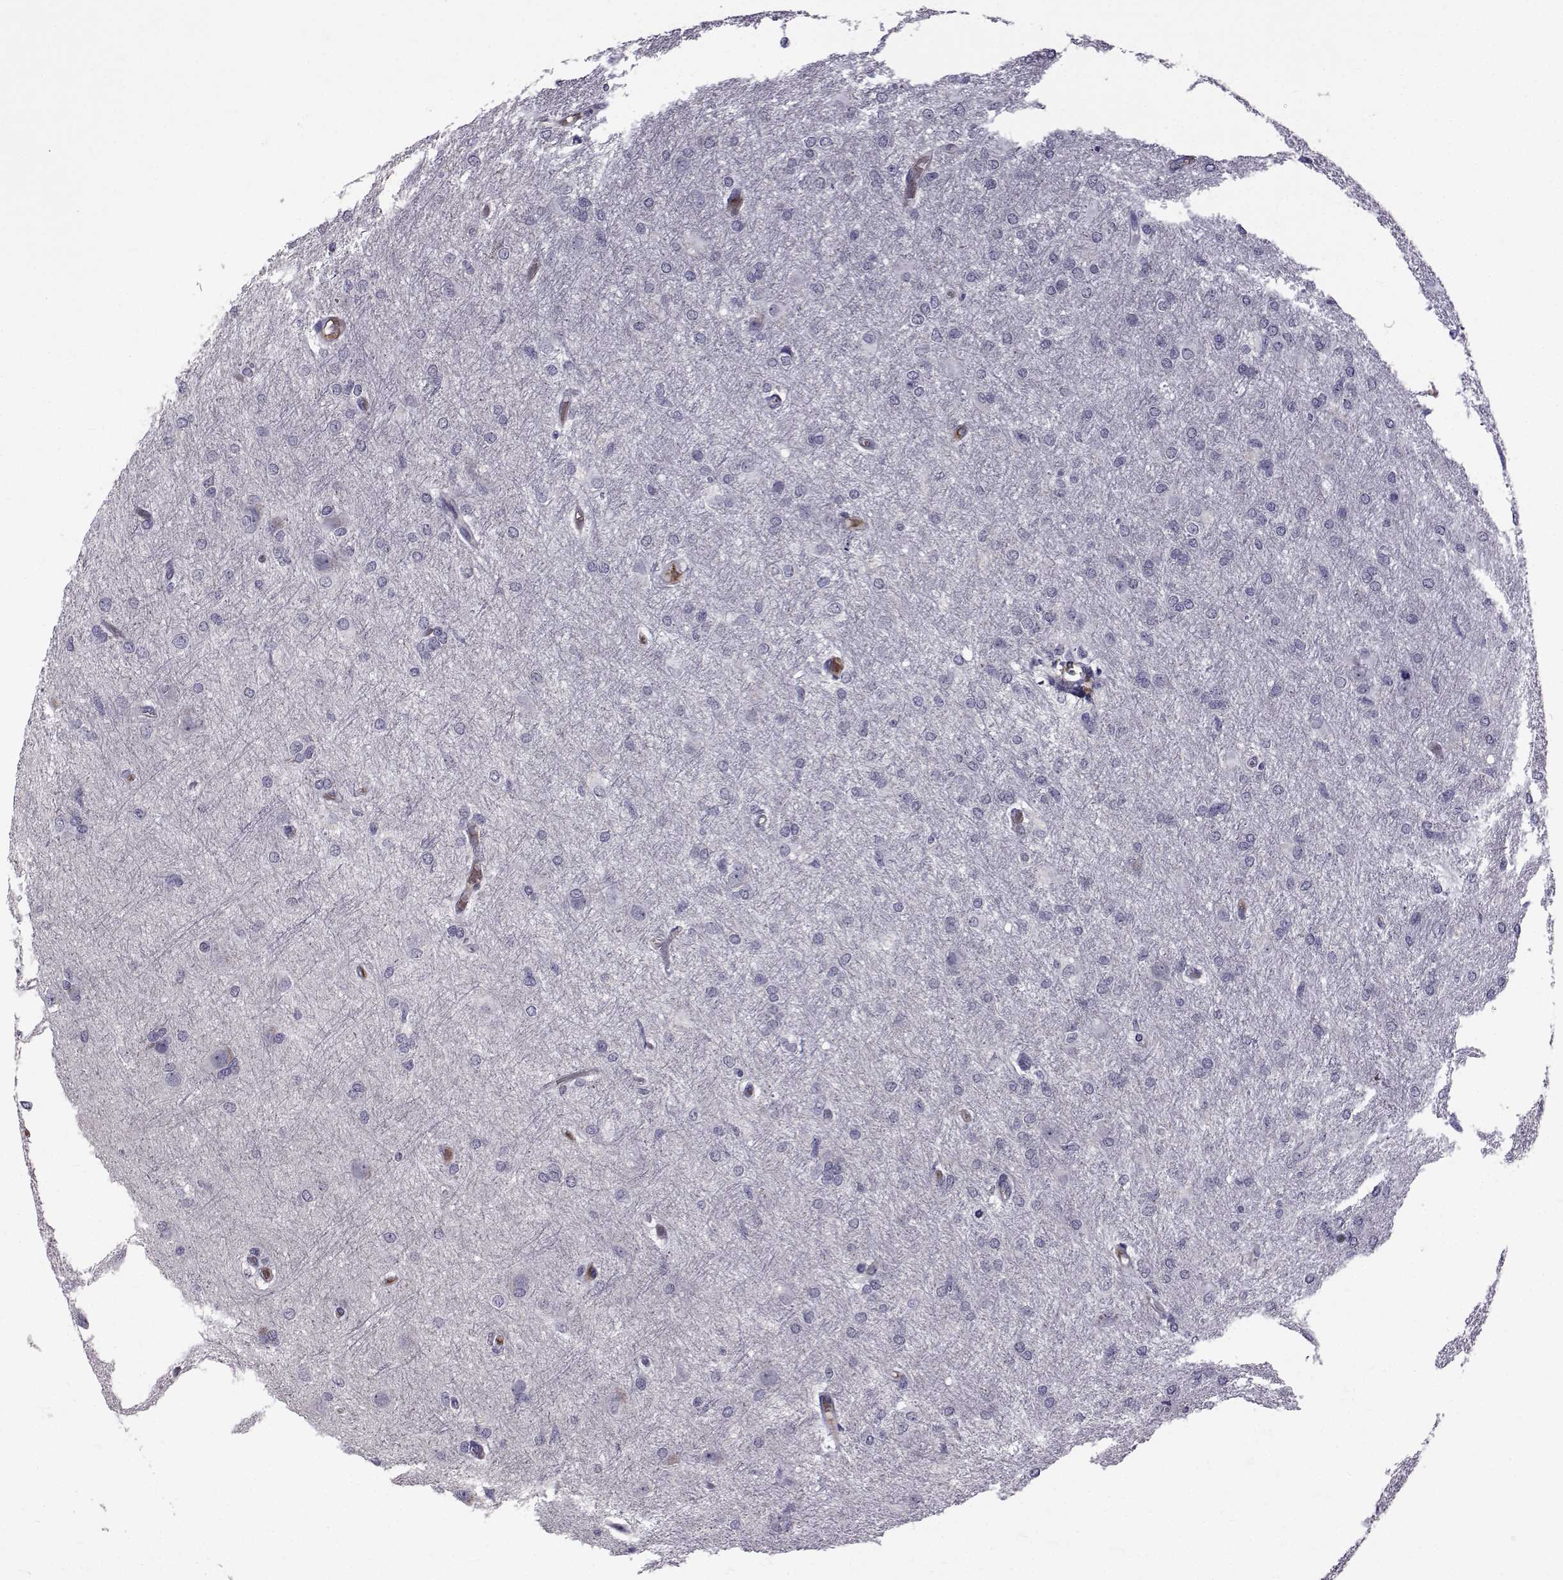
{"staining": {"intensity": "negative", "quantity": "none", "location": "none"}, "tissue": "glioma", "cell_type": "Tumor cells", "image_type": "cancer", "snomed": [{"axis": "morphology", "description": "Glioma, malignant, High grade"}, {"axis": "topography", "description": "Brain"}], "caption": "An image of human glioma is negative for staining in tumor cells.", "gene": "TNFRSF11B", "patient": {"sex": "male", "age": 68}}